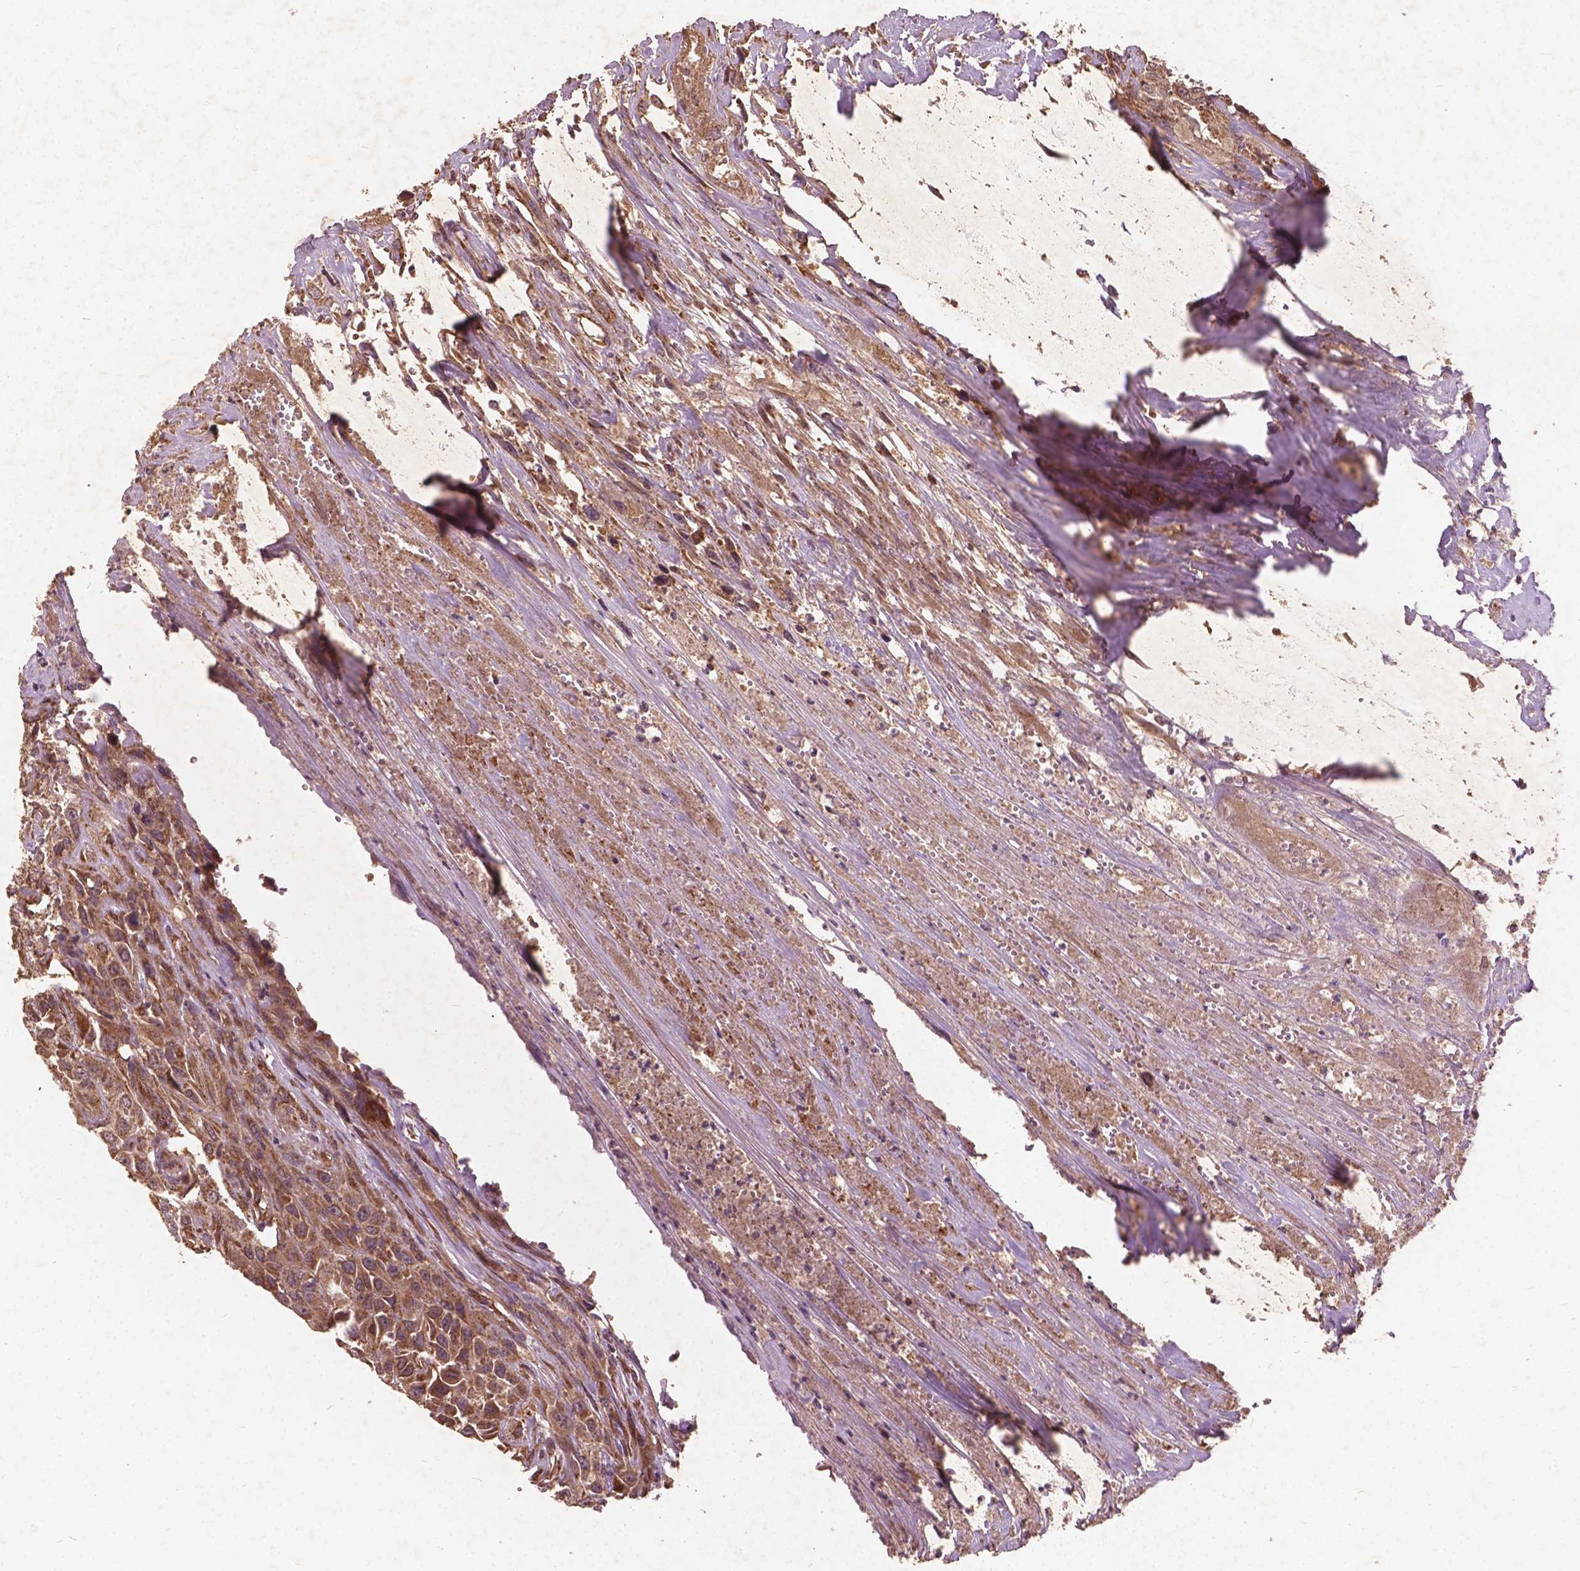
{"staining": {"intensity": "moderate", "quantity": ">75%", "location": "cytoplasmic/membranous"}, "tissue": "urothelial cancer", "cell_type": "Tumor cells", "image_type": "cancer", "snomed": [{"axis": "morphology", "description": "Urothelial carcinoma, High grade"}, {"axis": "topography", "description": "Urinary bladder"}], "caption": "A micrograph of urothelial carcinoma (high-grade) stained for a protein reveals moderate cytoplasmic/membranous brown staining in tumor cells.", "gene": "UBXN2A", "patient": {"sex": "male", "age": 67}}